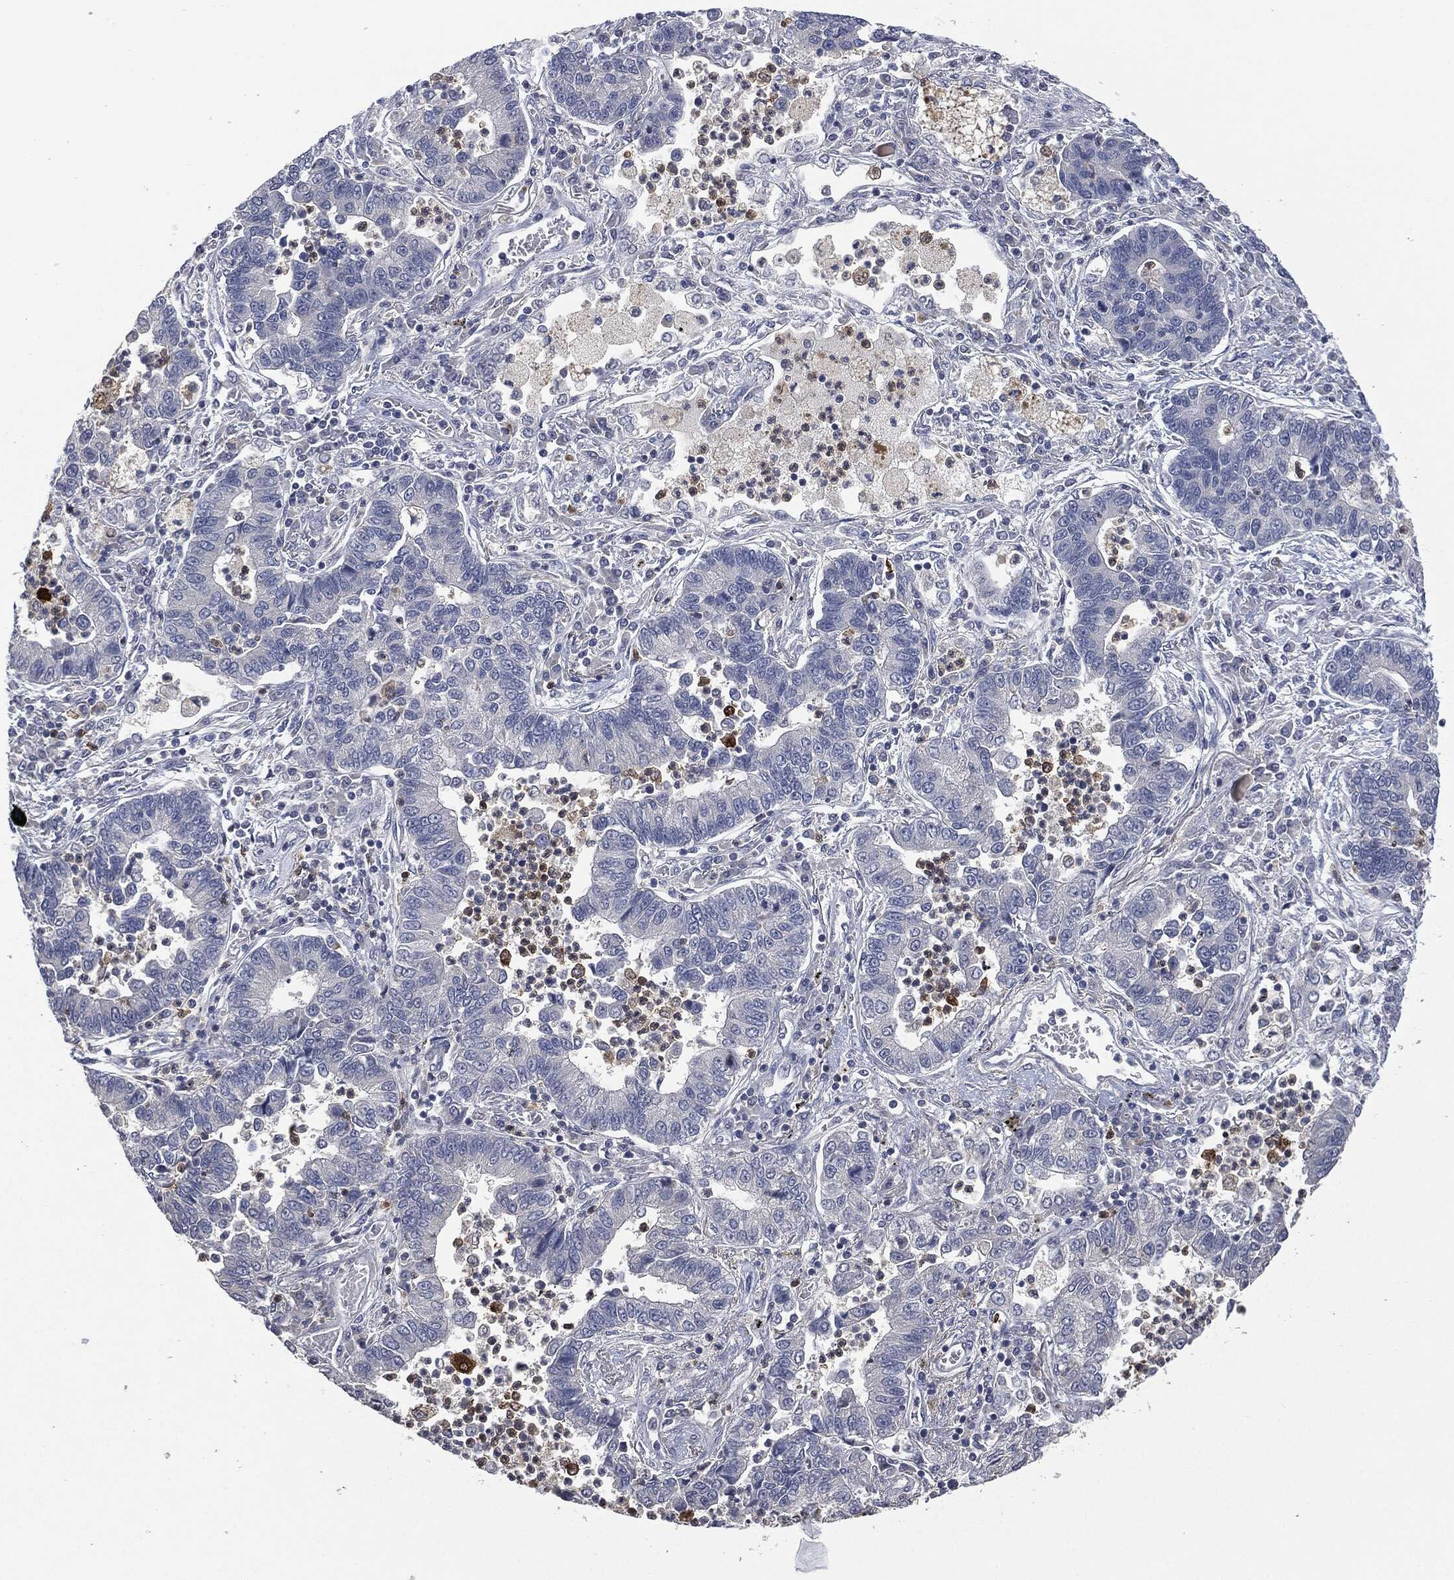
{"staining": {"intensity": "negative", "quantity": "none", "location": "none"}, "tissue": "lung cancer", "cell_type": "Tumor cells", "image_type": "cancer", "snomed": [{"axis": "morphology", "description": "Adenocarcinoma, NOS"}, {"axis": "topography", "description": "Lung"}], "caption": "High power microscopy photomicrograph of an immunohistochemistry (IHC) histopathology image of adenocarcinoma (lung), revealing no significant expression in tumor cells. Nuclei are stained in blue.", "gene": "IL1RN", "patient": {"sex": "female", "age": 57}}